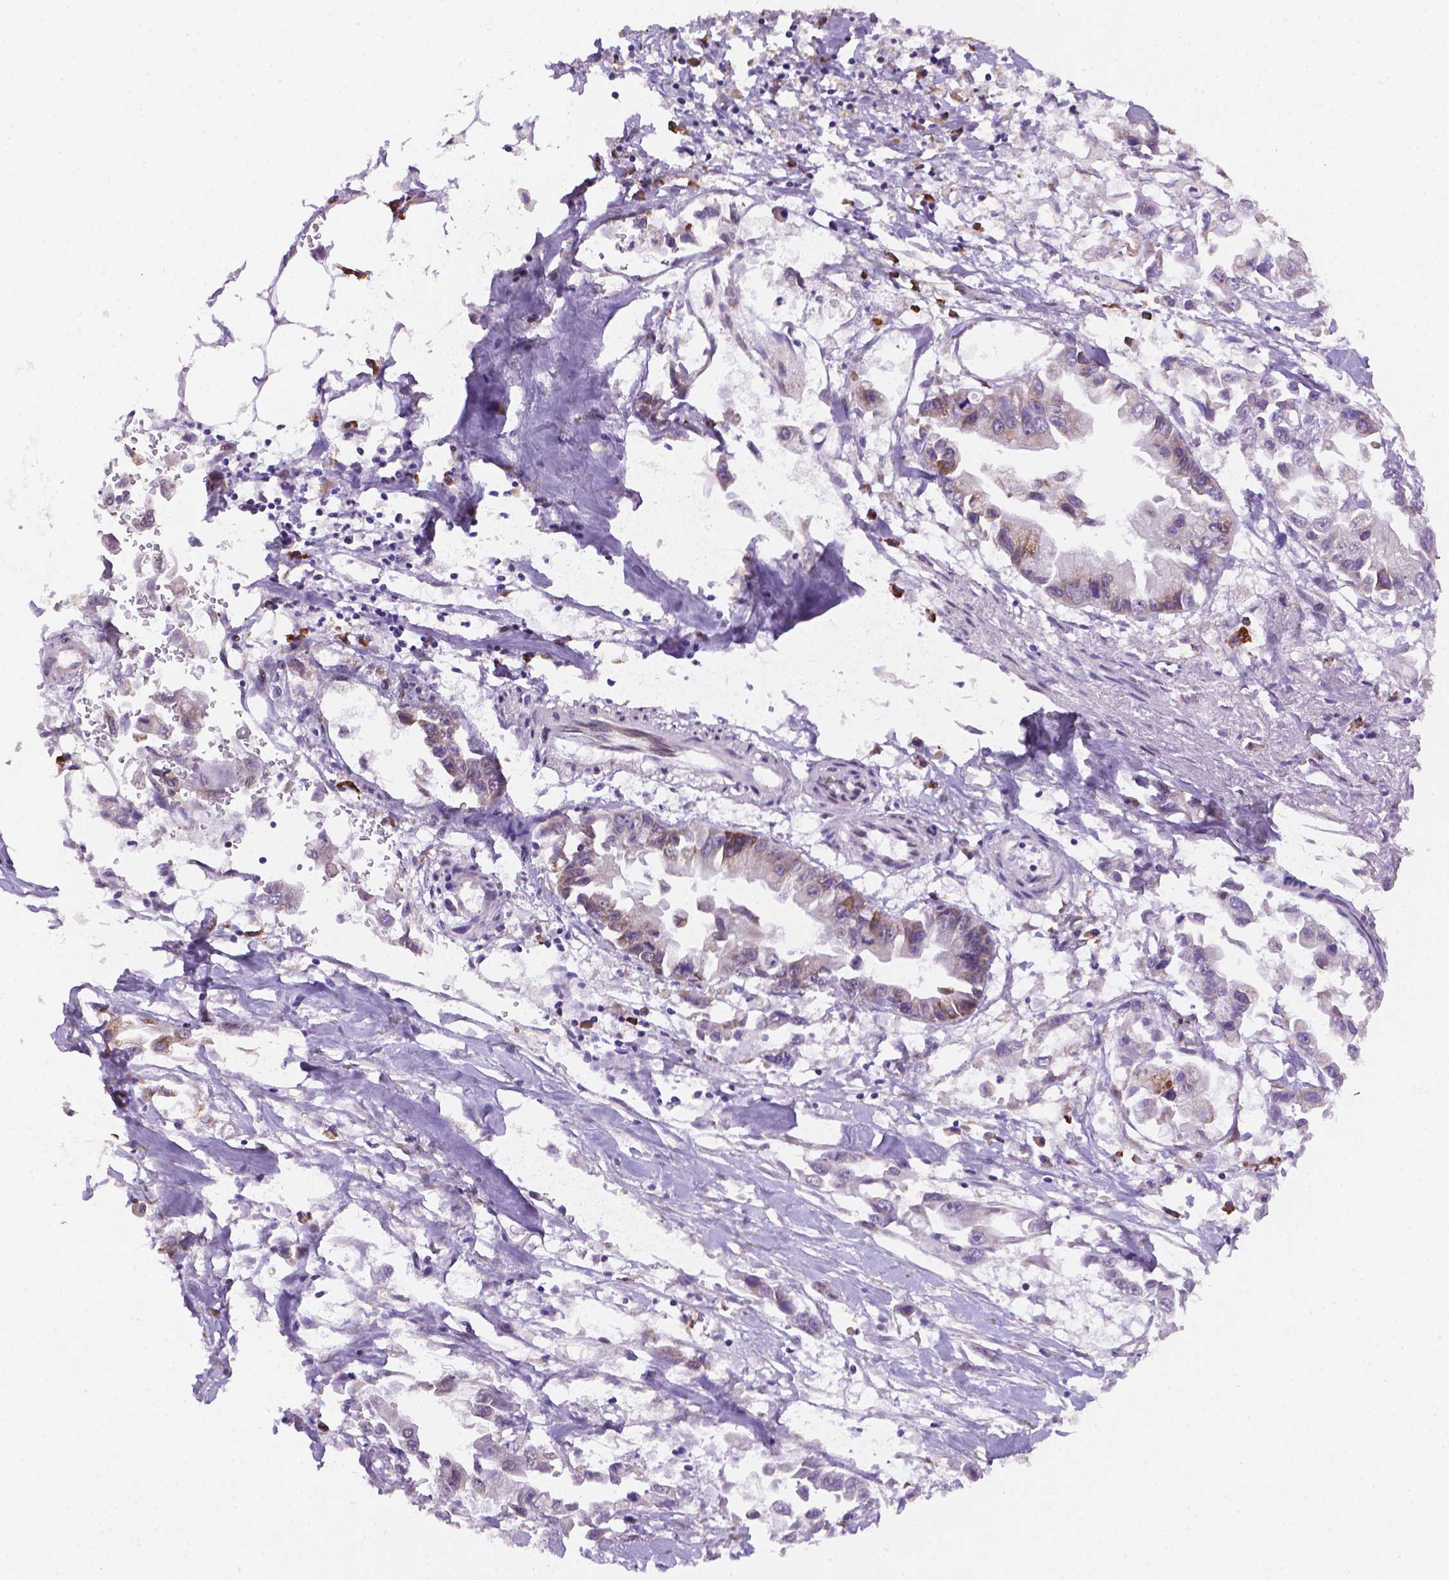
{"staining": {"intensity": "weak", "quantity": "25%-75%", "location": "cytoplasmic/membranous"}, "tissue": "pancreatic cancer", "cell_type": "Tumor cells", "image_type": "cancer", "snomed": [{"axis": "morphology", "description": "Adenocarcinoma, NOS"}, {"axis": "topography", "description": "Pancreas"}], "caption": "Immunohistochemistry photomicrograph of neoplastic tissue: pancreatic cancer (adenocarcinoma) stained using IHC demonstrates low levels of weak protein expression localized specifically in the cytoplasmic/membranous of tumor cells, appearing as a cytoplasmic/membranous brown color.", "gene": "FNIP1", "patient": {"sex": "female", "age": 83}}